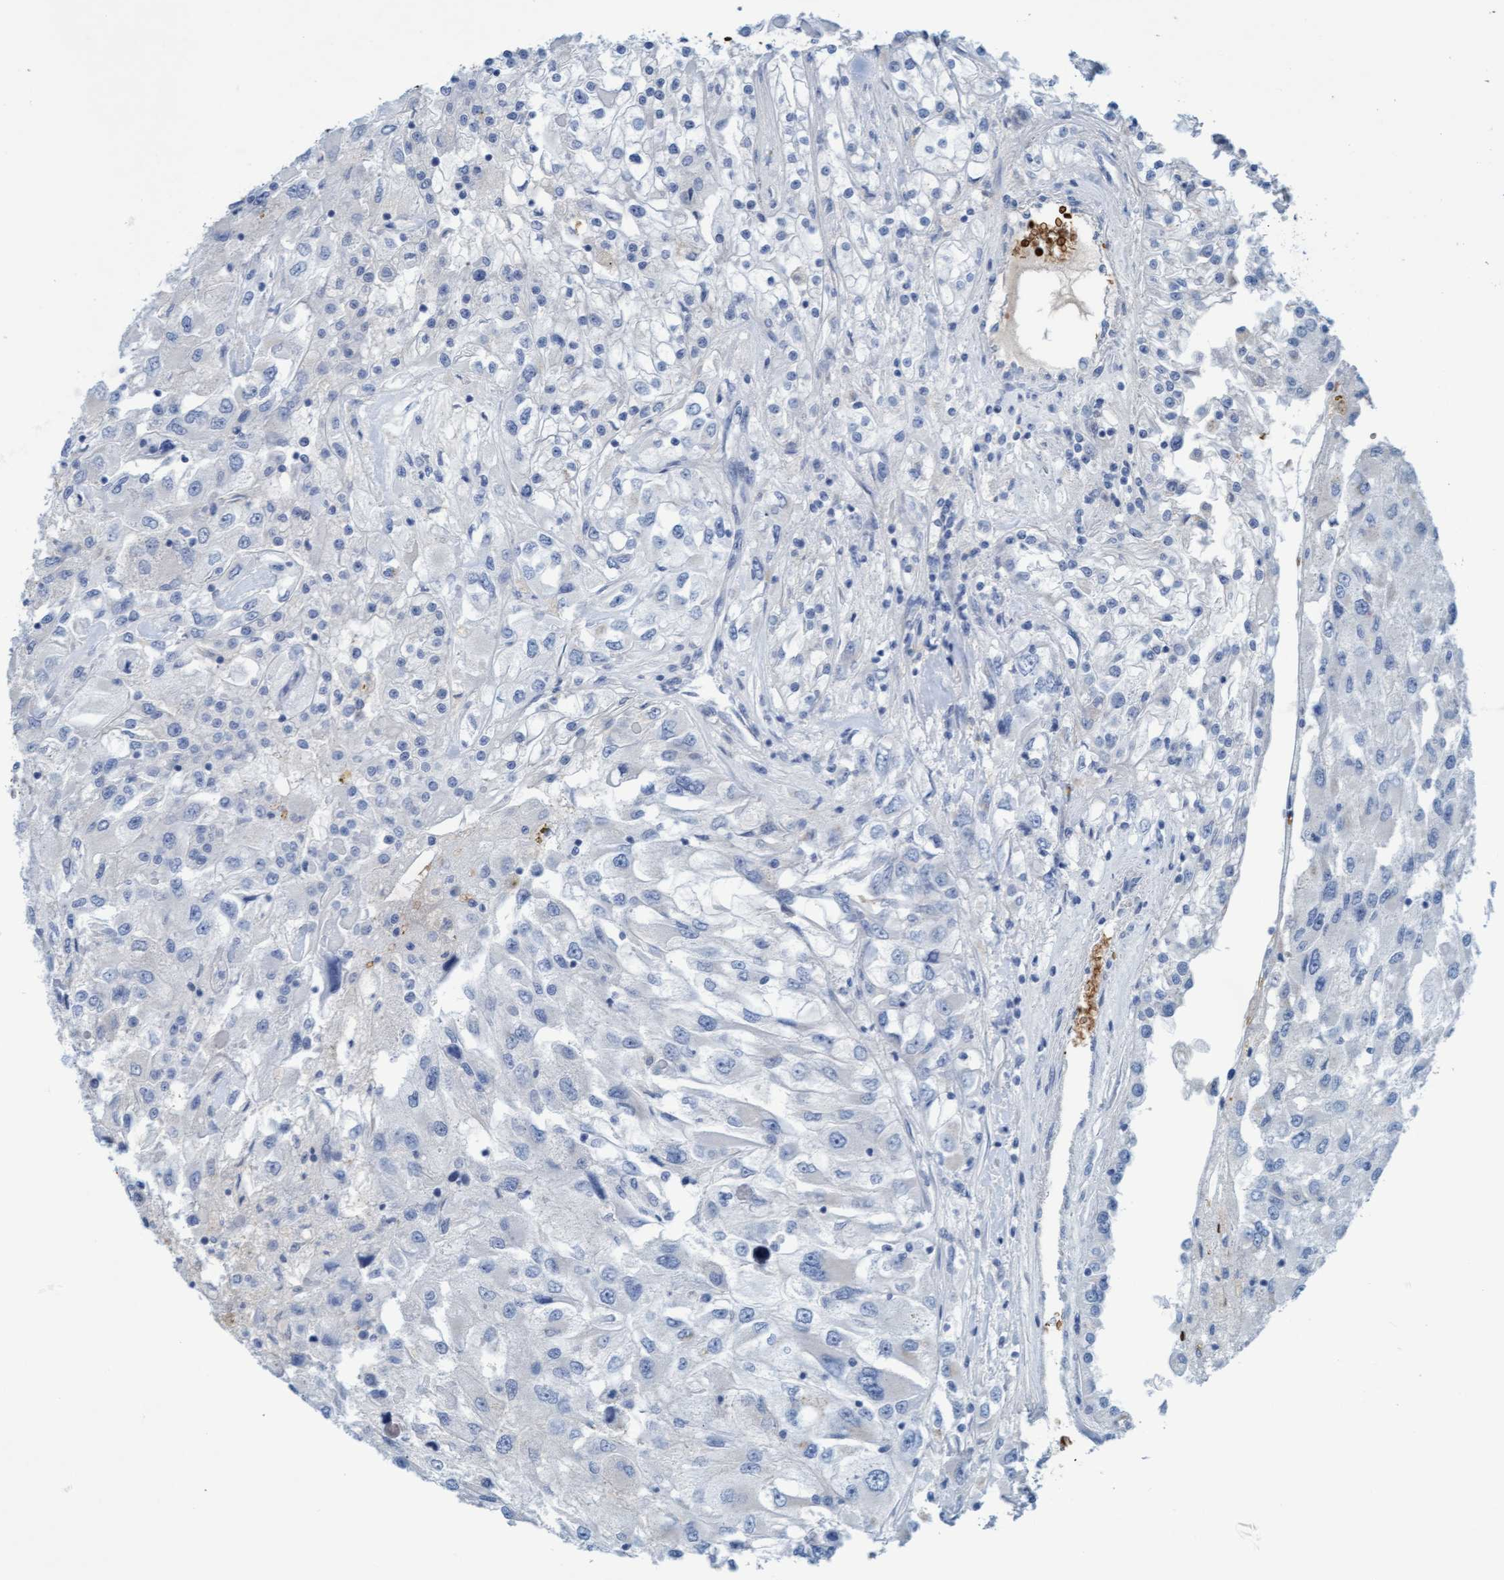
{"staining": {"intensity": "negative", "quantity": "none", "location": "none"}, "tissue": "renal cancer", "cell_type": "Tumor cells", "image_type": "cancer", "snomed": [{"axis": "morphology", "description": "Adenocarcinoma, NOS"}, {"axis": "topography", "description": "Kidney"}], "caption": "Tumor cells show no significant protein staining in renal cancer (adenocarcinoma).", "gene": "P2RX5", "patient": {"sex": "female", "age": 52}}